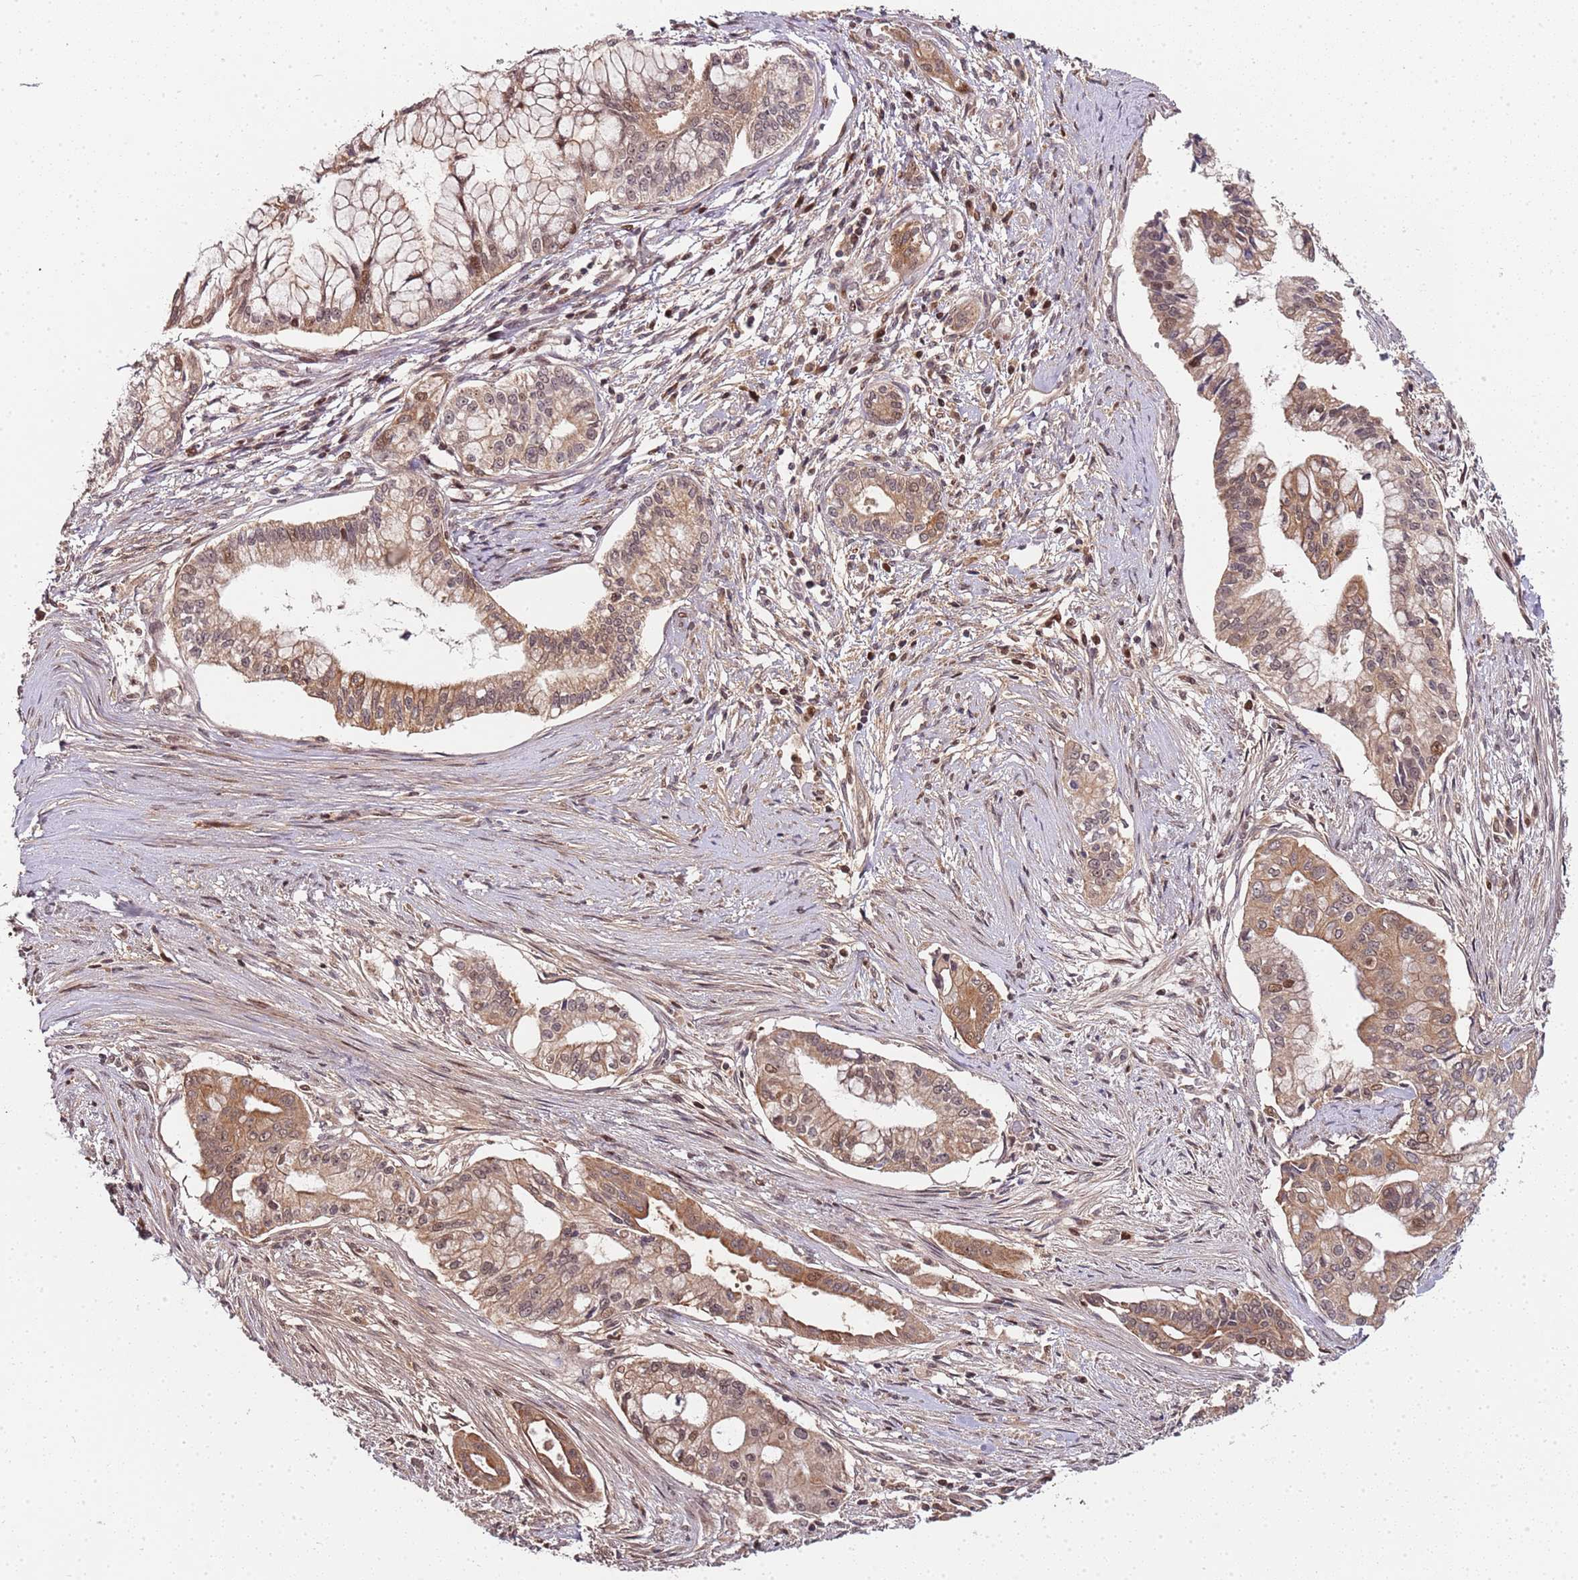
{"staining": {"intensity": "moderate", "quantity": ">75%", "location": "cytoplasmic/membranous"}, "tissue": "pancreatic cancer", "cell_type": "Tumor cells", "image_type": "cancer", "snomed": [{"axis": "morphology", "description": "Adenocarcinoma, NOS"}, {"axis": "topography", "description": "Pancreas"}], "caption": "Immunohistochemistry (IHC) (DAB) staining of human pancreatic cancer displays moderate cytoplasmic/membranous protein staining in approximately >75% of tumor cells.", "gene": "EDC3", "patient": {"sex": "male", "age": 46}}